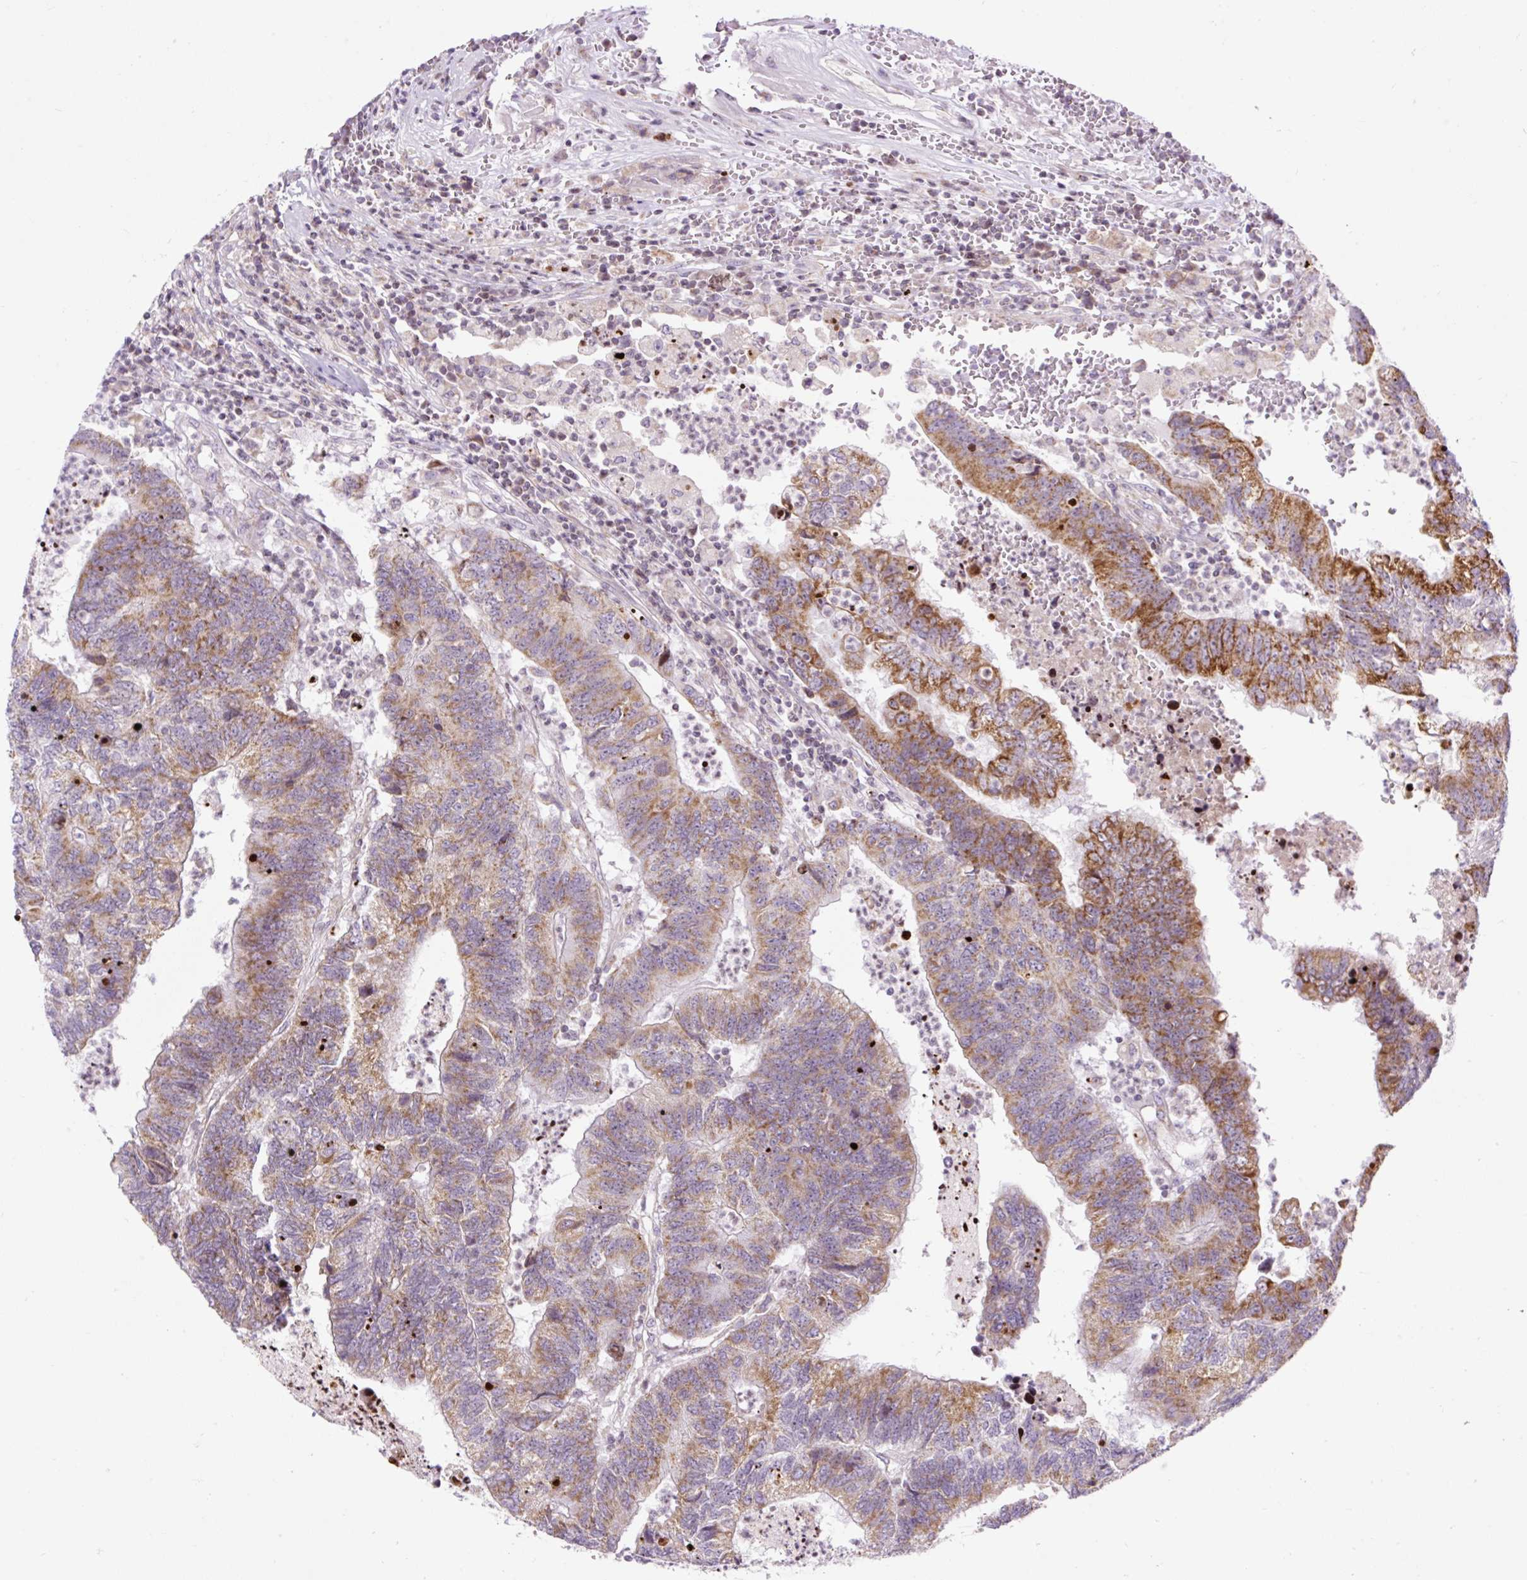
{"staining": {"intensity": "moderate", "quantity": ">75%", "location": "cytoplasmic/membranous"}, "tissue": "colorectal cancer", "cell_type": "Tumor cells", "image_type": "cancer", "snomed": [{"axis": "morphology", "description": "Adenocarcinoma, NOS"}, {"axis": "topography", "description": "Colon"}], "caption": "Brown immunohistochemical staining in colorectal adenocarcinoma displays moderate cytoplasmic/membranous expression in about >75% of tumor cells.", "gene": "FMC1", "patient": {"sex": "female", "age": 48}}